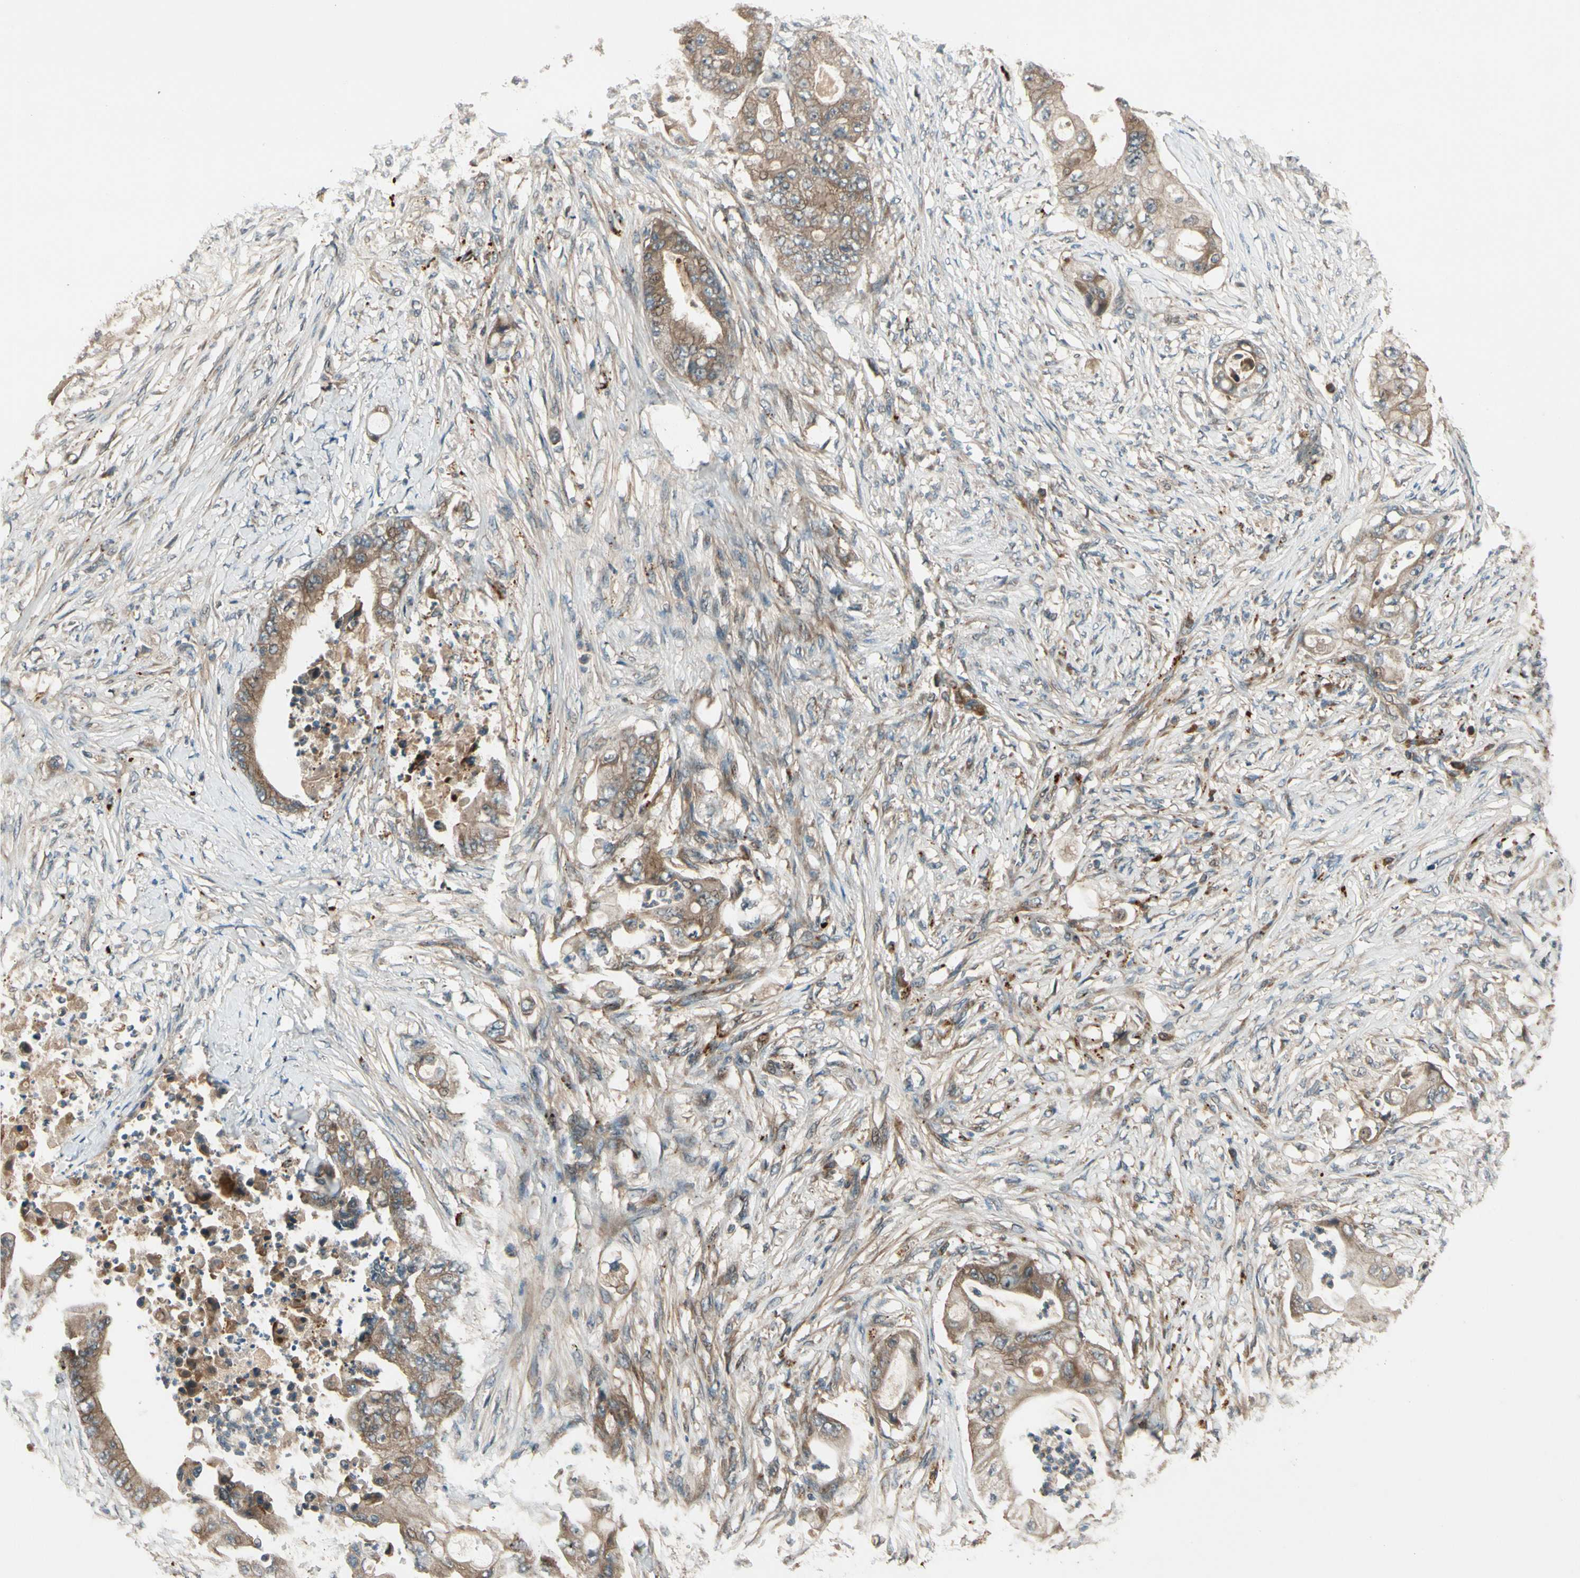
{"staining": {"intensity": "moderate", "quantity": ">75%", "location": "cytoplasmic/membranous,nuclear"}, "tissue": "stomach cancer", "cell_type": "Tumor cells", "image_type": "cancer", "snomed": [{"axis": "morphology", "description": "Adenocarcinoma, NOS"}, {"axis": "topography", "description": "Stomach"}], "caption": "Immunohistochemistry (IHC) of stomach cancer (adenocarcinoma) reveals medium levels of moderate cytoplasmic/membranous and nuclear staining in approximately >75% of tumor cells. (DAB IHC, brown staining for protein, blue staining for nuclei).", "gene": "ACVR1C", "patient": {"sex": "female", "age": 73}}